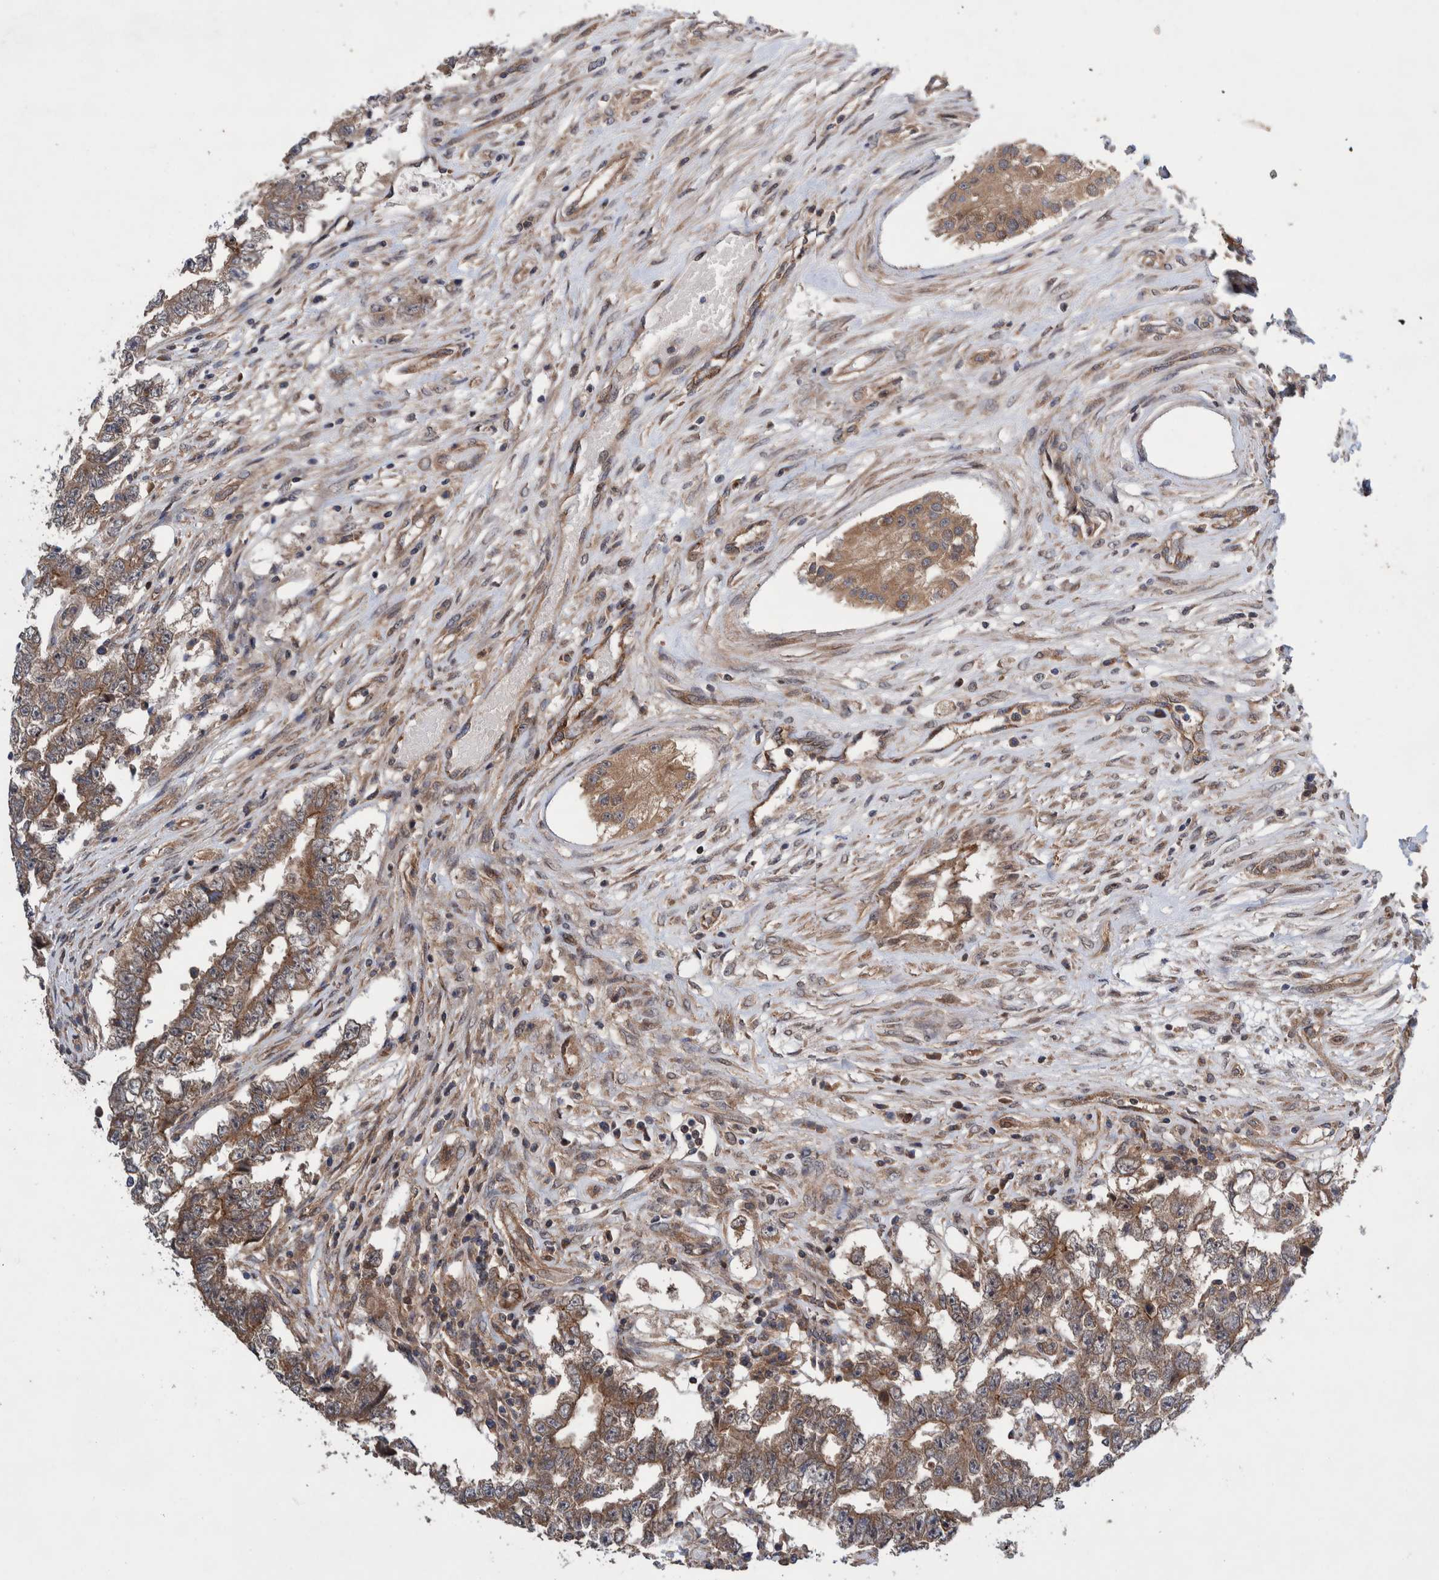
{"staining": {"intensity": "moderate", "quantity": ">75%", "location": "cytoplasmic/membranous"}, "tissue": "testis cancer", "cell_type": "Tumor cells", "image_type": "cancer", "snomed": [{"axis": "morphology", "description": "Carcinoma, Embryonal, NOS"}, {"axis": "topography", "description": "Testis"}], "caption": "Immunohistochemistry (IHC) of testis cancer exhibits medium levels of moderate cytoplasmic/membranous expression in about >75% of tumor cells.", "gene": "PIK3R6", "patient": {"sex": "male", "age": 25}}